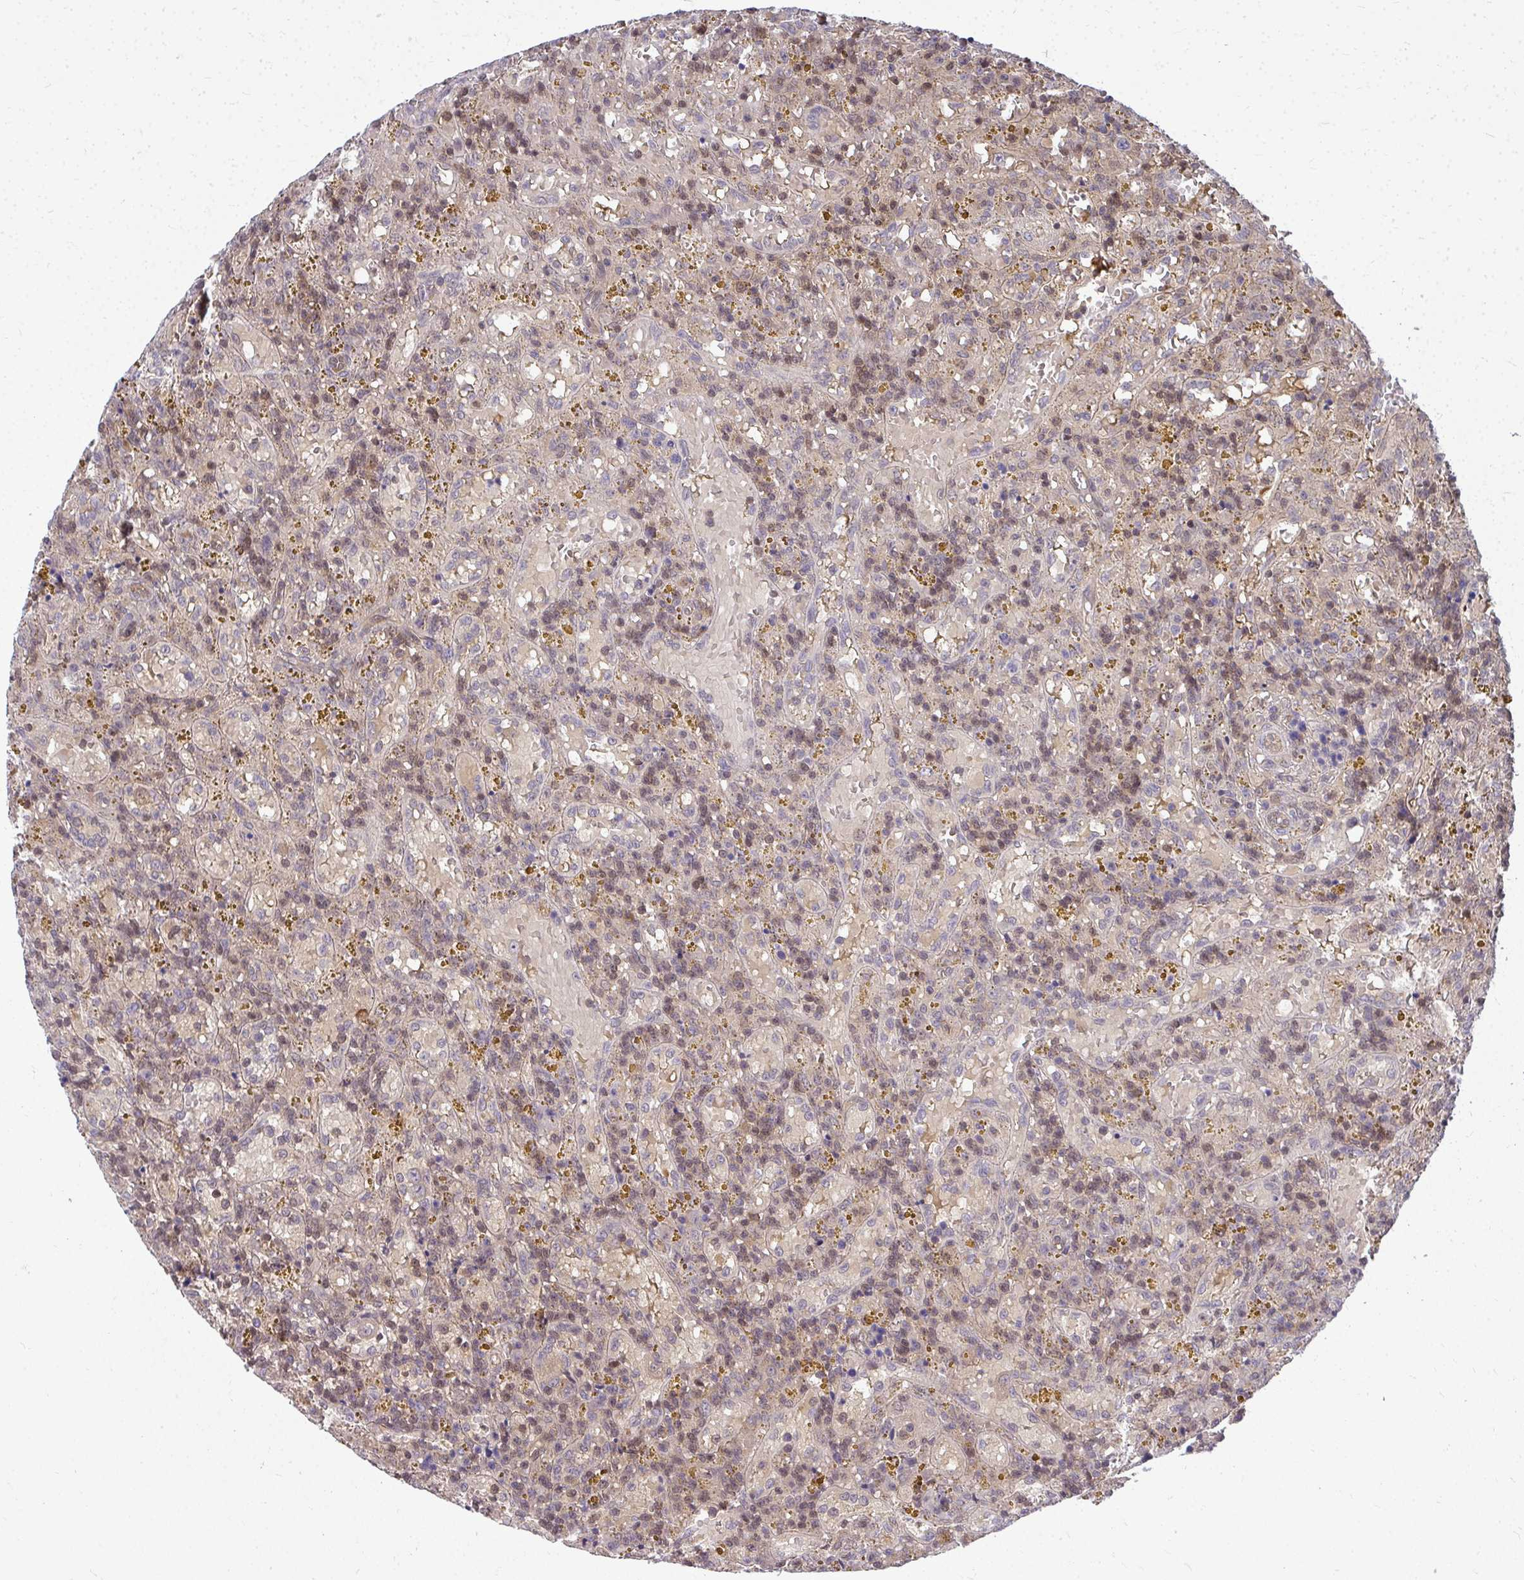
{"staining": {"intensity": "weak", "quantity": "25%-75%", "location": "nuclear"}, "tissue": "lymphoma", "cell_type": "Tumor cells", "image_type": "cancer", "snomed": [{"axis": "morphology", "description": "Malignant lymphoma, non-Hodgkin's type, Low grade"}, {"axis": "topography", "description": "Spleen"}], "caption": "A brown stain labels weak nuclear positivity of a protein in lymphoma tumor cells.", "gene": "HDHD2", "patient": {"sex": "female", "age": 65}}